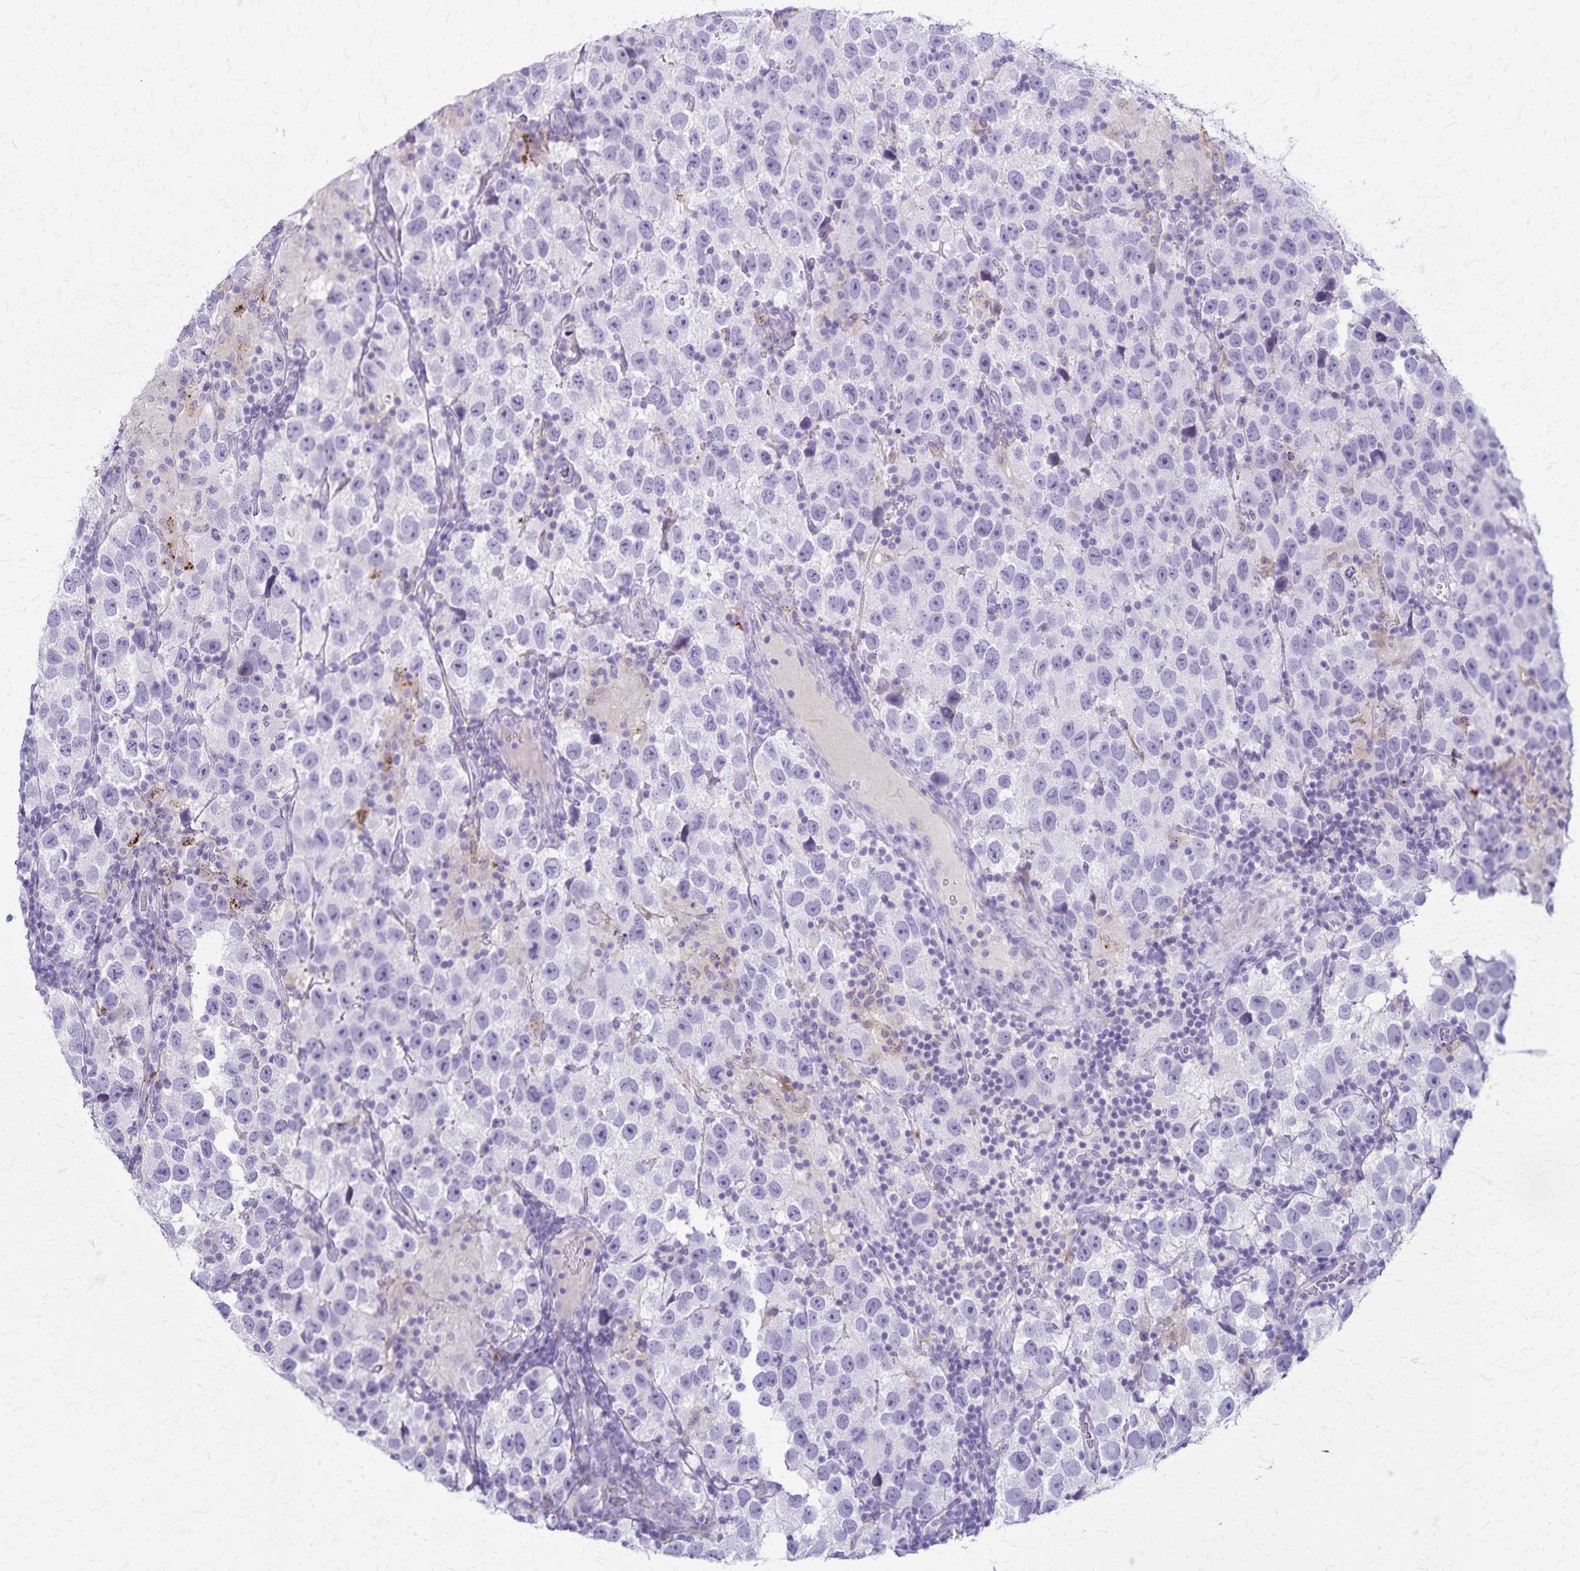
{"staining": {"intensity": "negative", "quantity": "none", "location": "none"}, "tissue": "testis cancer", "cell_type": "Tumor cells", "image_type": "cancer", "snomed": [{"axis": "morphology", "description": "Seminoma, NOS"}, {"axis": "topography", "description": "Testis"}], "caption": "Immunohistochemistry (IHC) image of testis cancer stained for a protein (brown), which shows no positivity in tumor cells.", "gene": "TMEM60", "patient": {"sex": "male", "age": 26}}